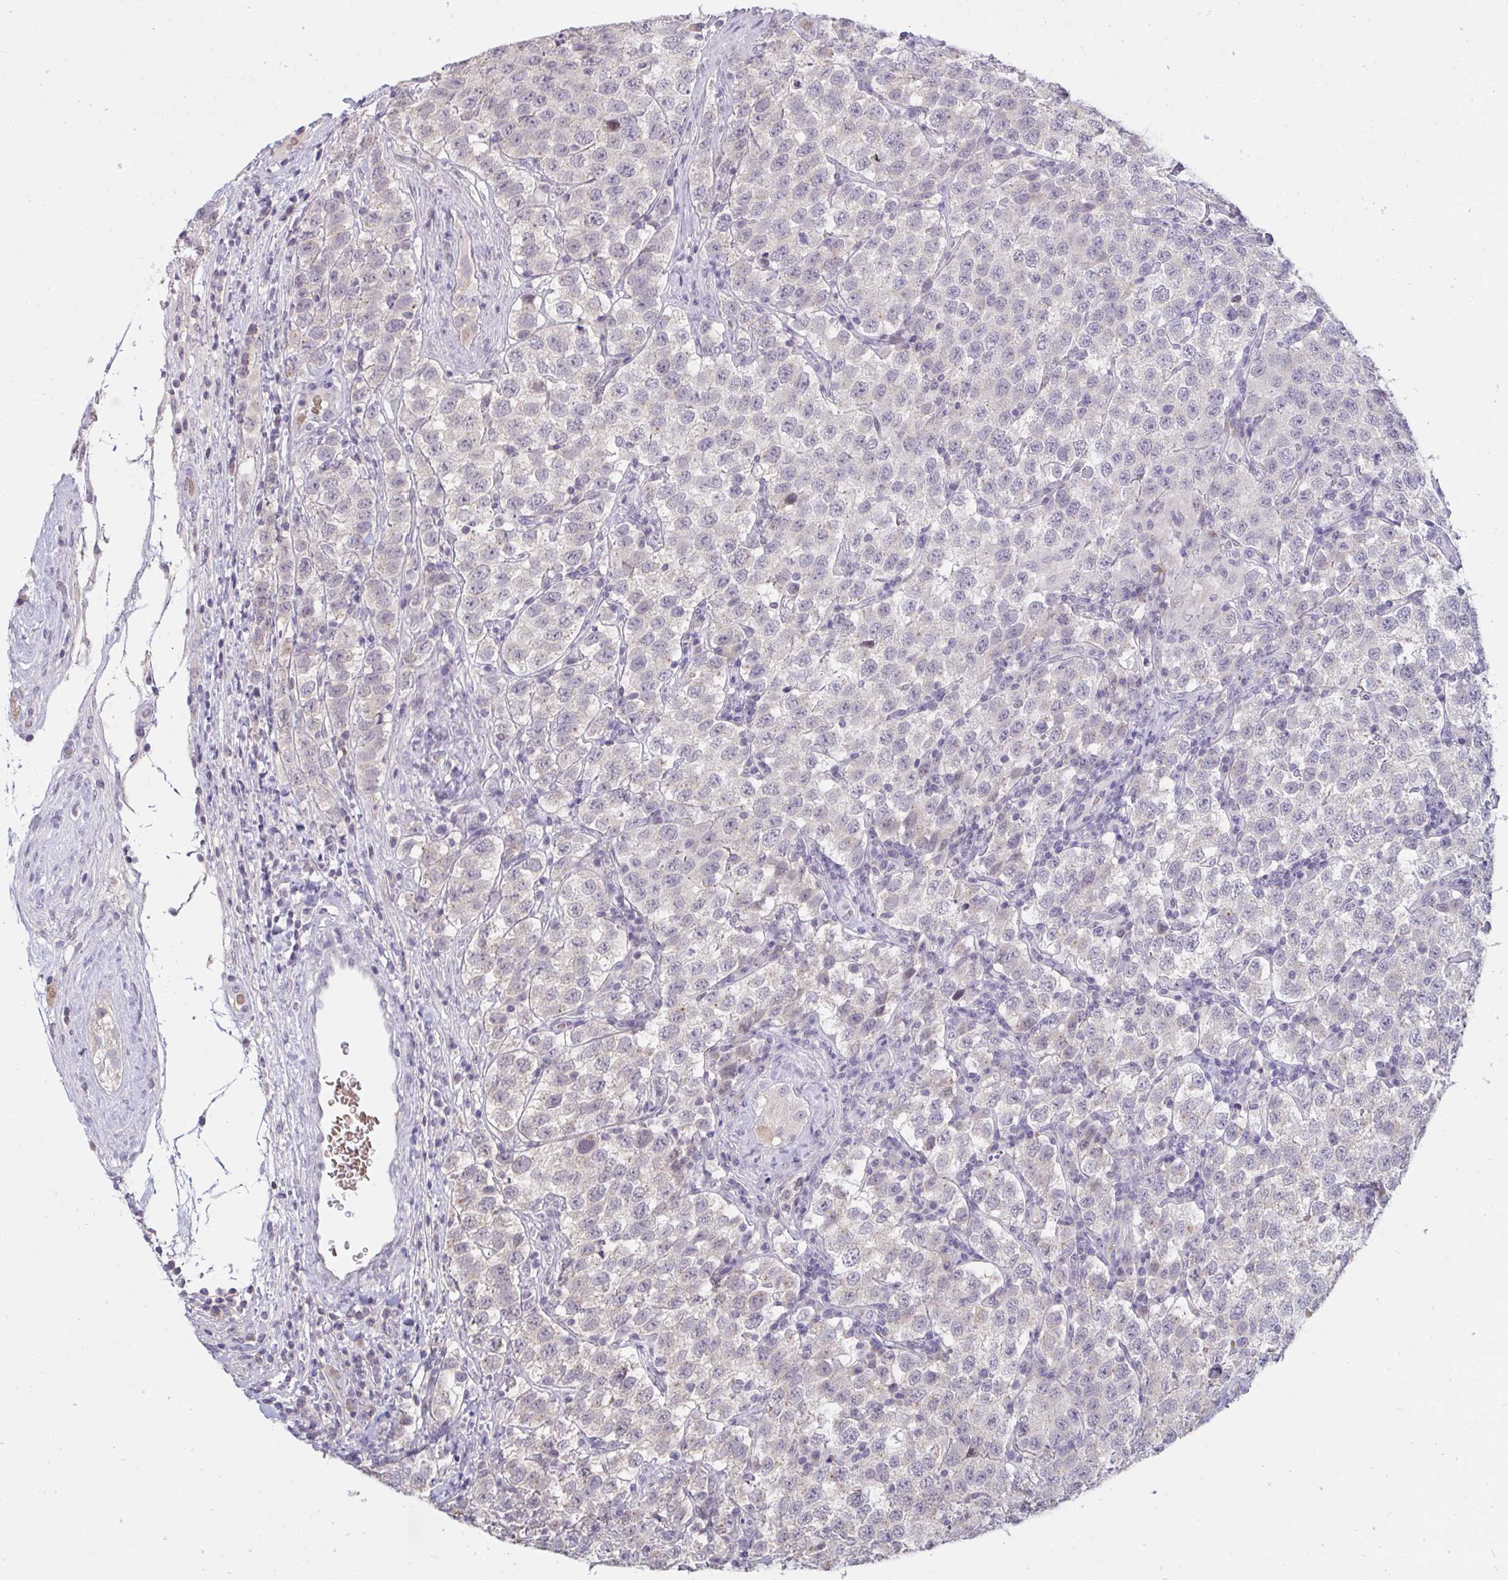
{"staining": {"intensity": "negative", "quantity": "none", "location": "none"}, "tissue": "testis cancer", "cell_type": "Tumor cells", "image_type": "cancer", "snomed": [{"axis": "morphology", "description": "Seminoma, NOS"}, {"axis": "topography", "description": "Testis"}], "caption": "A high-resolution image shows immunohistochemistry staining of testis cancer (seminoma), which demonstrates no significant staining in tumor cells.", "gene": "ZNF784", "patient": {"sex": "male", "age": 34}}